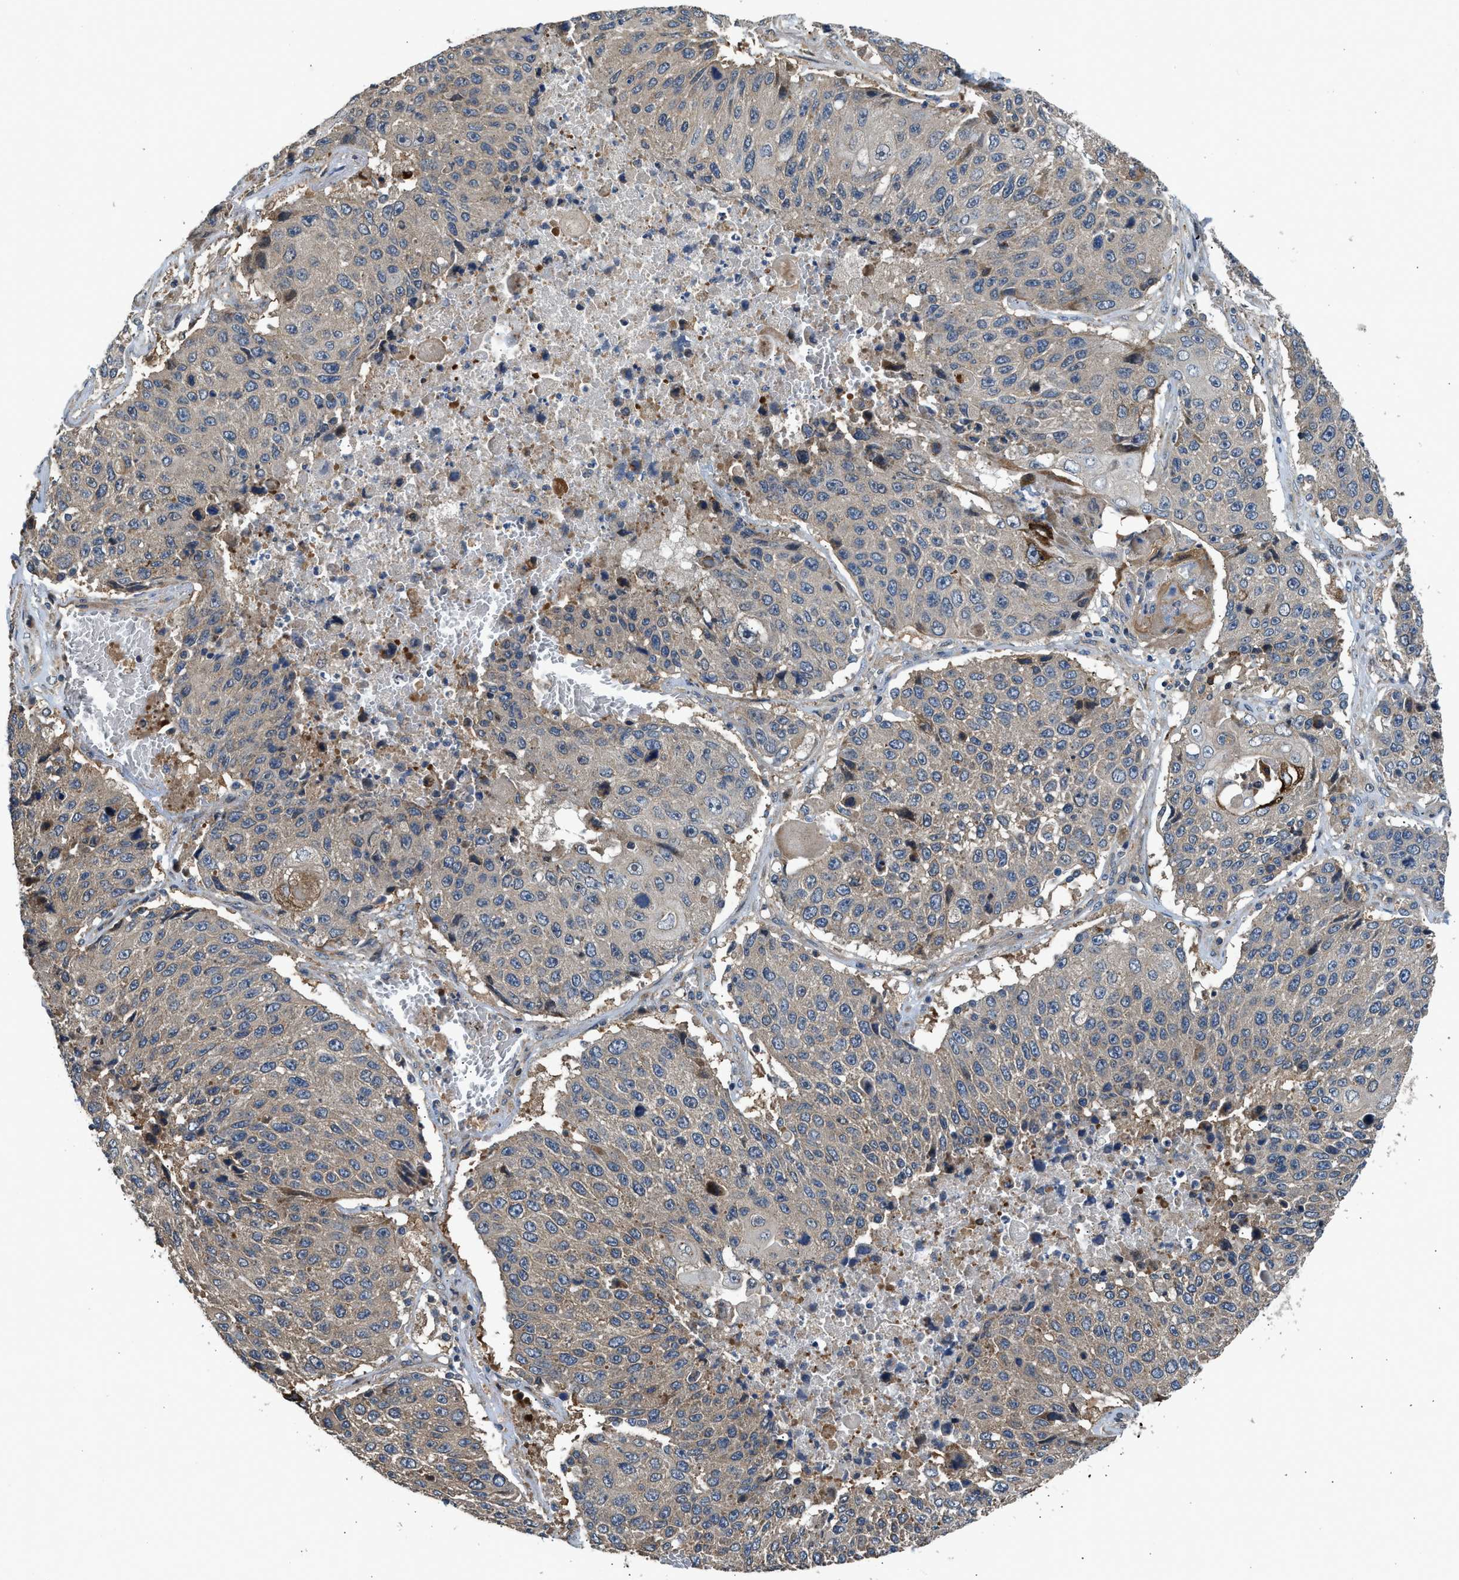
{"staining": {"intensity": "weak", "quantity": ">75%", "location": "cytoplasmic/membranous"}, "tissue": "lung cancer", "cell_type": "Tumor cells", "image_type": "cancer", "snomed": [{"axis": "morphology", "description": "Squamous cell carcinoma, NOS"}, {"axis": "topography", "description": "Lung"}], "caption": "Weak cytoplasmic/membranous positivity for a protein is seen in approximately >75% of tumor cells of lung cancer using immunohistochemistry.", "gene": "IL3RA", "patient": {"sex": "male", "age": 61}}